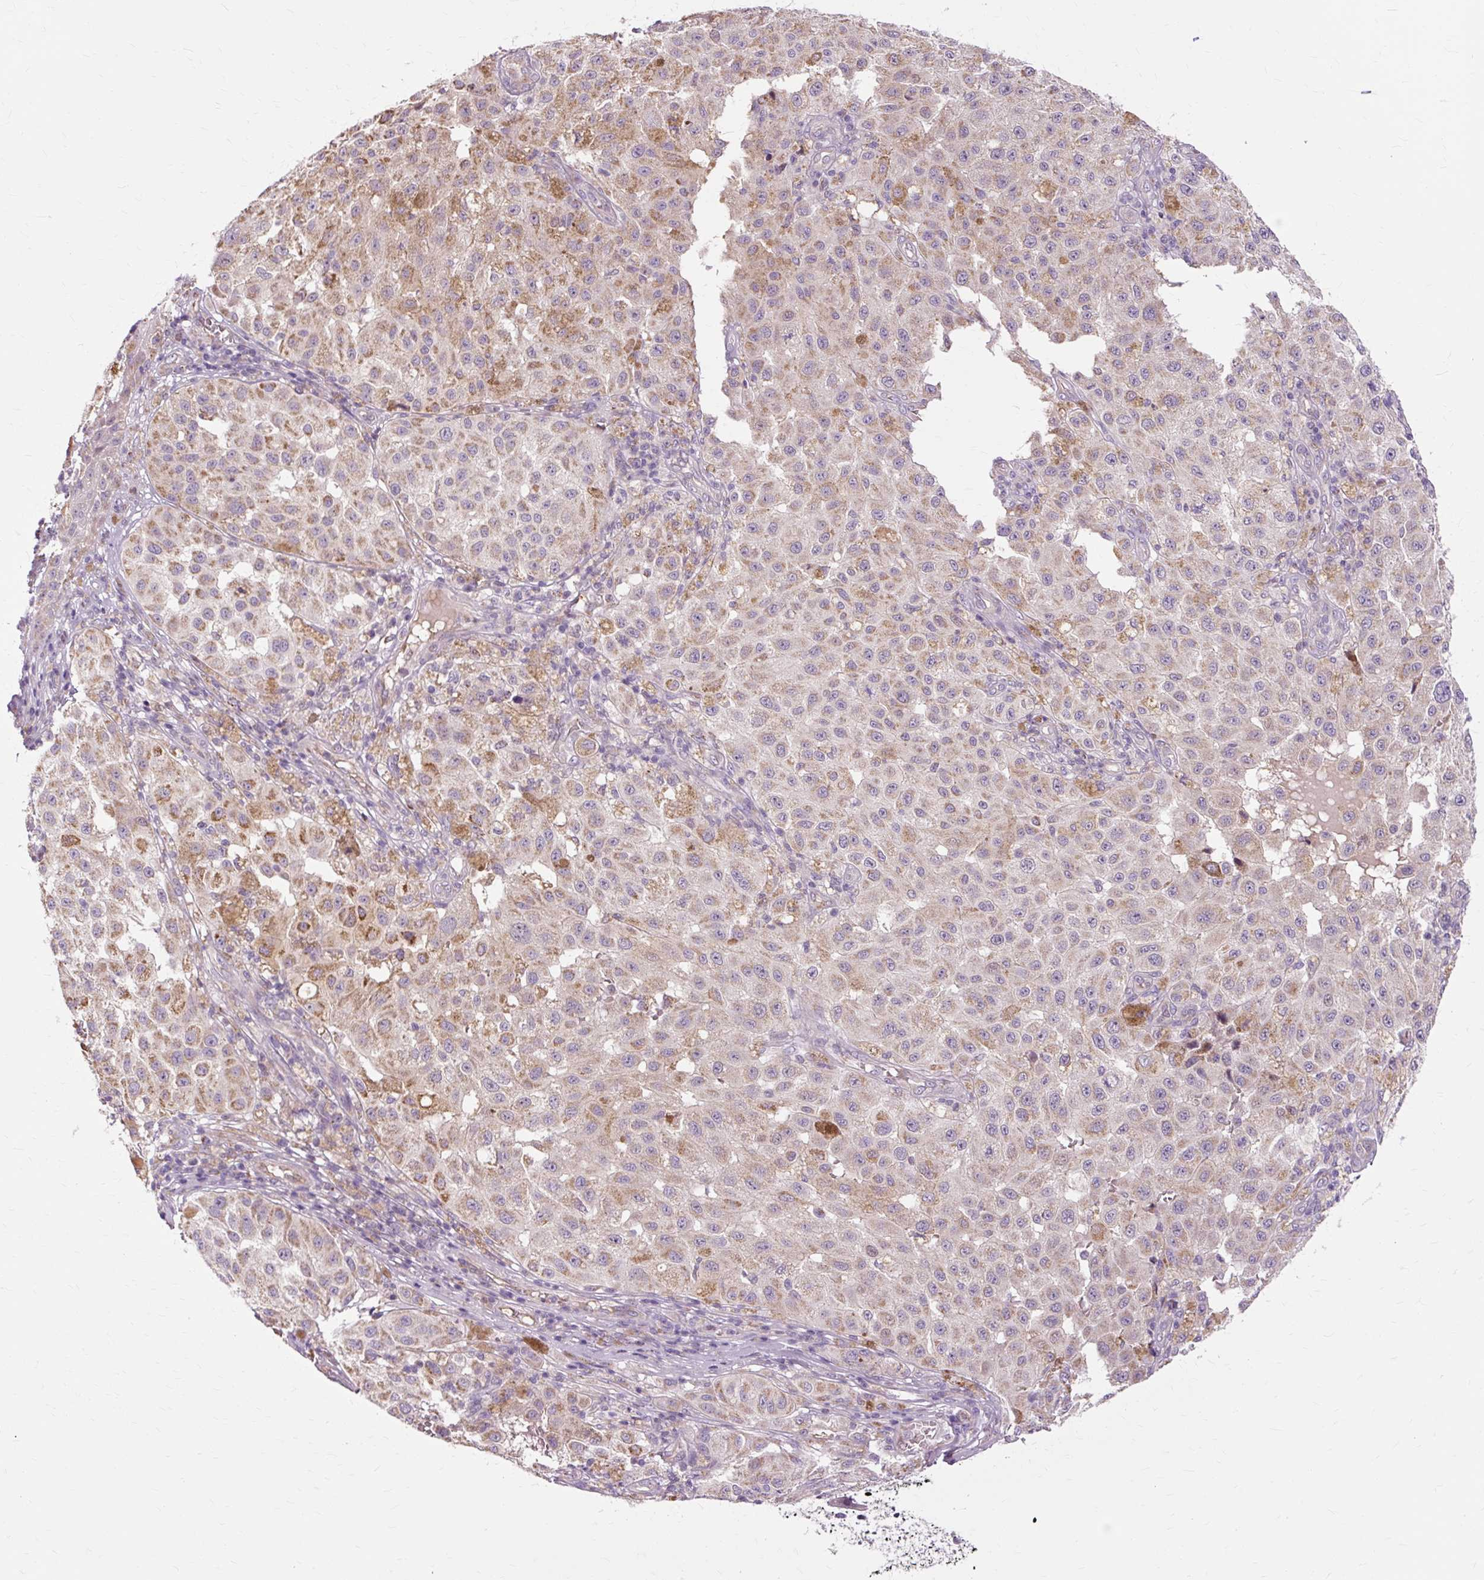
{"staining": {"intensity": "moderate", "quantity": "25%-75%", "location": "cytoplasmic/membranous"}, "tissue": "melanoma", "cell_type": "Tumor cells", "image_type": "cancer", "snomed": [{"axis": "morphology", "description": "Malignant melanoma, NOS"}, {"axis": "topography", "description": "Skin"}], "caption": "The immunohistochemical stain labels moderate cytoplasmic/membranous positivity in tumor cells of melanoma tissue. (Stains: DAB in brown, nuclei in blue, Microscopy: brightfield microscopy at high magnification).", "gene": "PDZD2", "patient": {"sex": "female", "age": 64}}